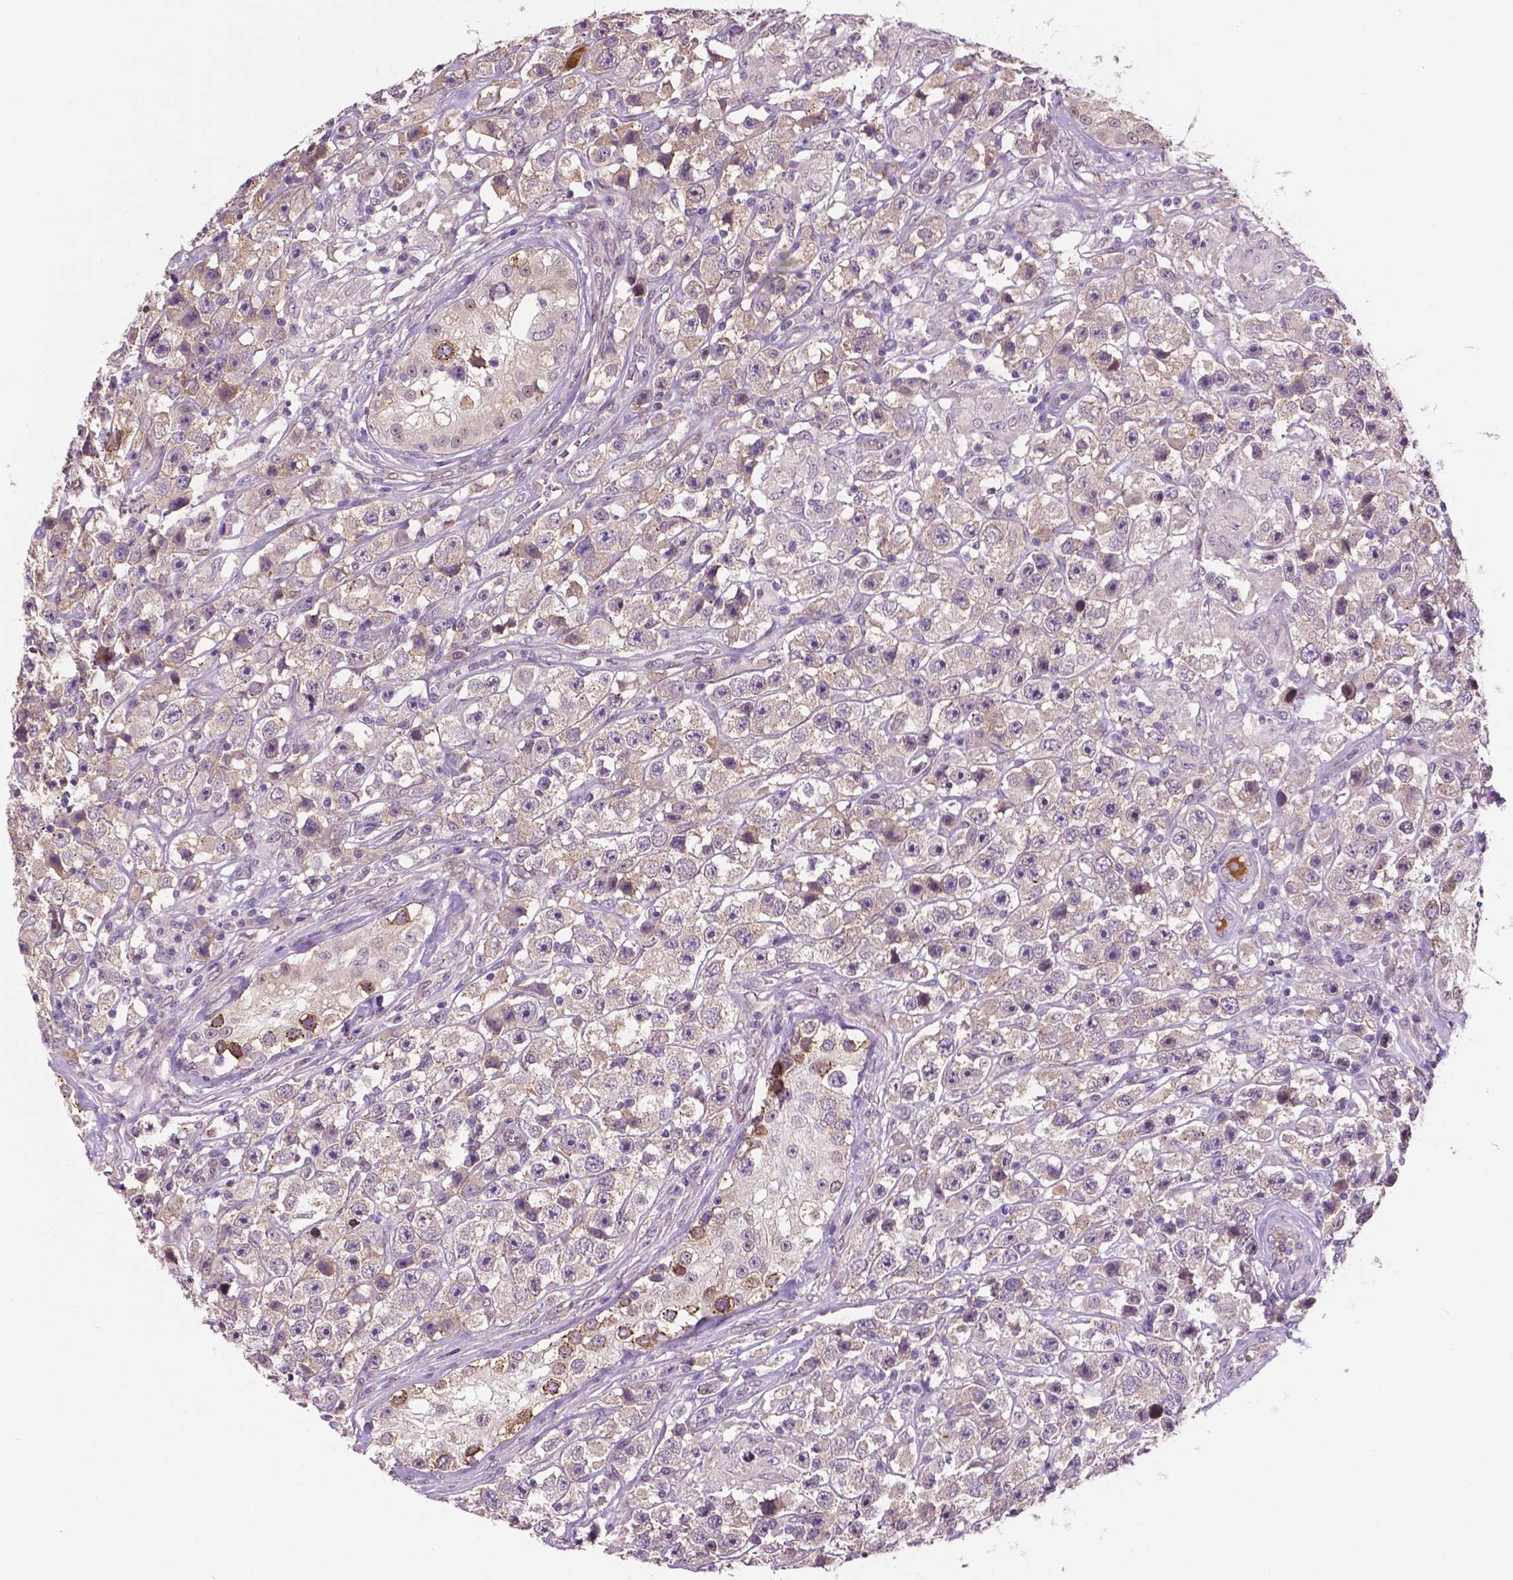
{"staining": {"intensity": "negative", "quantity": "none", "location": "none"}, "tissue": "testis cancer", "cell_type": "Tumor cells", "image_type": "cancer", "snomed": [{"axis": "morphology", "description": "Seminoma, NOS"}, {"axis": "topography", "description": "Testis"}], "caption": "Immunohistochemistry (IHC) of testis cancer demonstrates no staining in tumor cells.", "gene": "IRF6", "patient": {"sex": "male", "age": 45}}